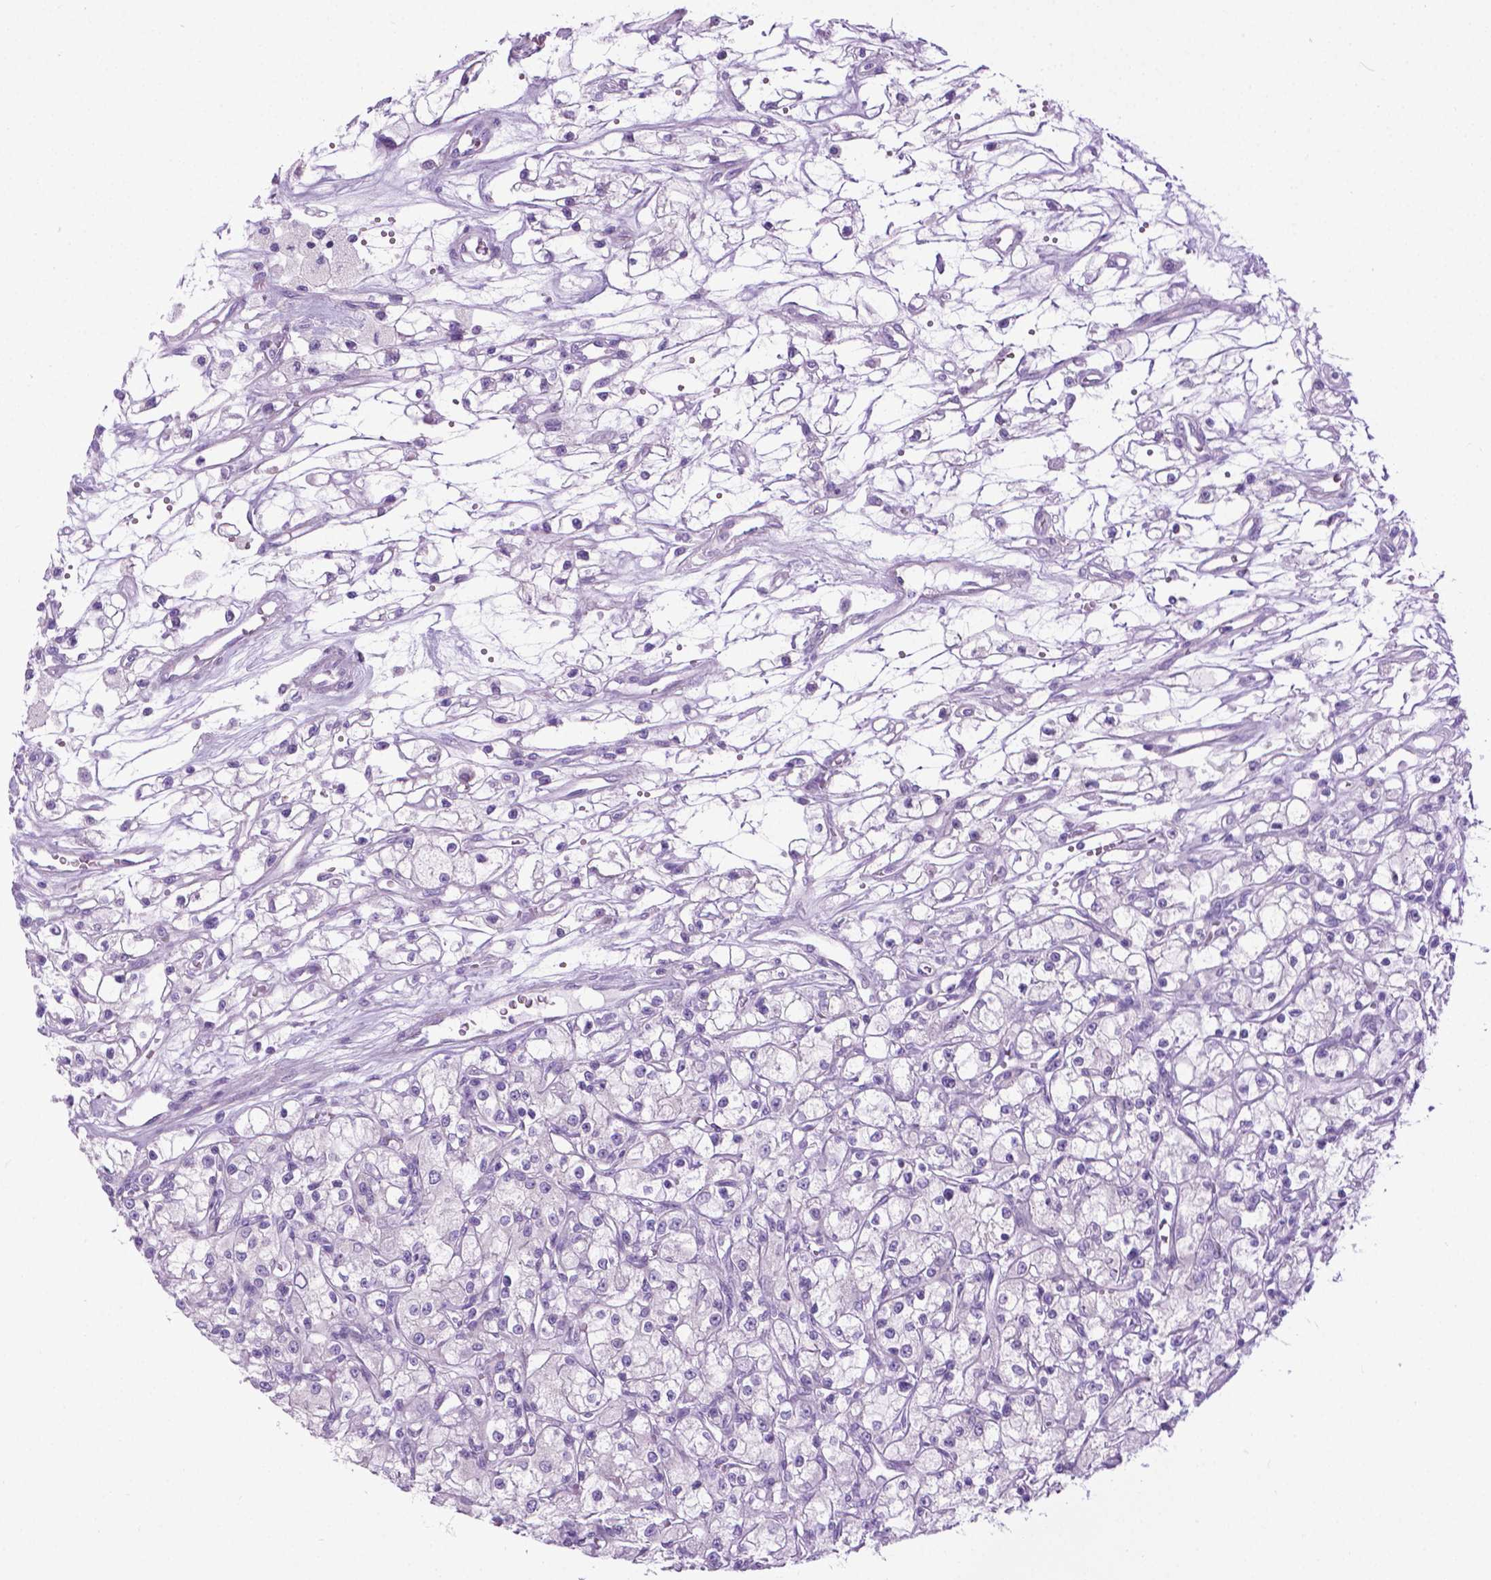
{"staining": {"intensity": "negative", "quantity": "none", "location": "none"}, "tissue": "renal cancer", "cell_type": "Tumor cells", "image_type": "cancer", "snomed": [{"axis": "morphology", "description": "Adenocarcinoma, NOS"}, {"axis": "topography", "description": "Kidney"}], "caption": "IHC photomicrograph of renal cancer stained for a protein (brown), which shows no expression in tumor cells.", "gene": "APCDD1L", "patient": {"sex": "female", "age": 59}}